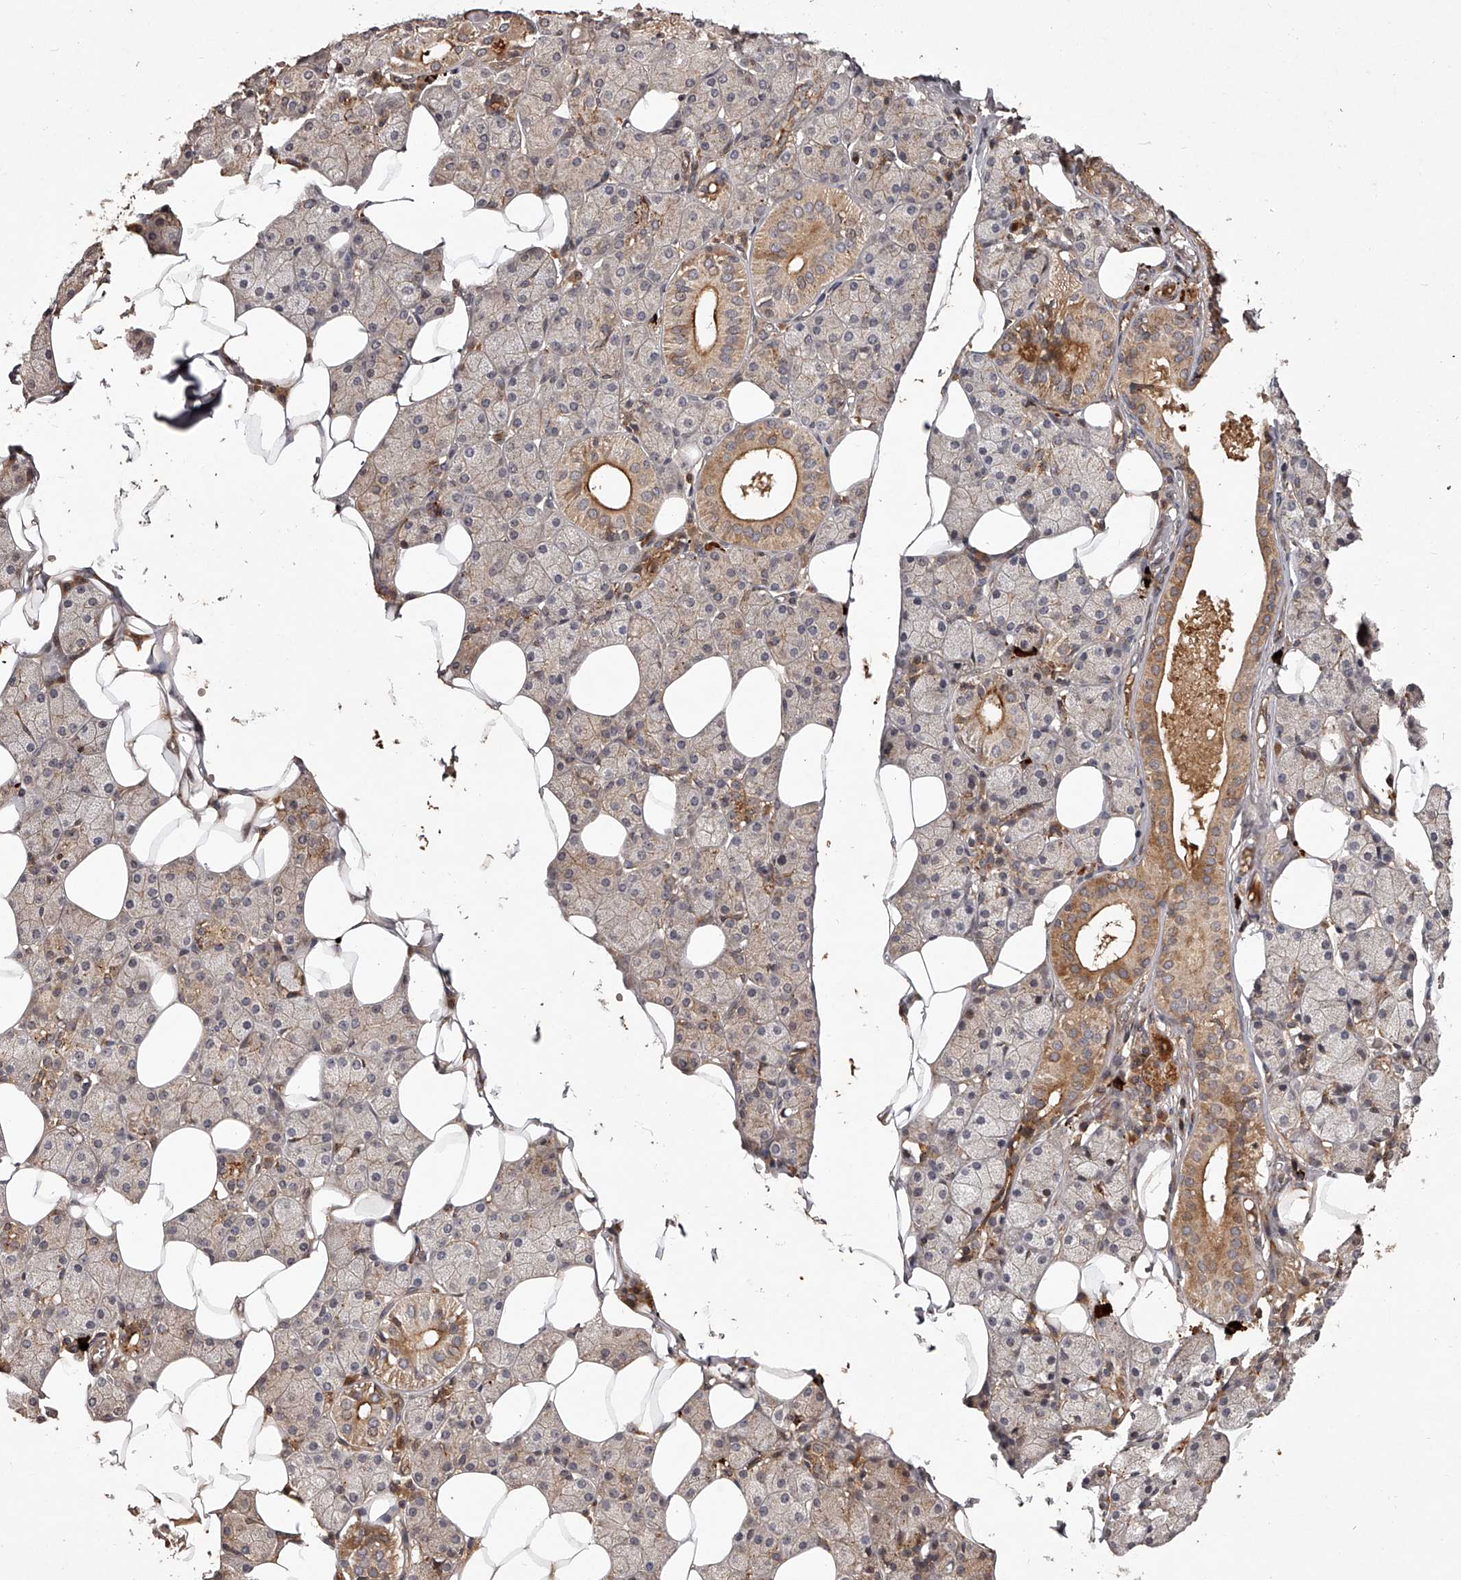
{"staining": {"intensity": "moderate", "quantity": "25%-75%", "location": "cytoplasmic/membranous"}, "tissue": "salivary gland", "cell_type": "Glandular cells", "image_type": "normal", "snomed": [{"axis": "morphology", "description": "Normal tissue, NOS"}, {"axis": "topography", "description": "Salivary gland"}], "caption": "Immunohistochemical staining of benign salivary gland shows 25%-75% levels of moderate cytoplasmic/membranous protein expression in about 25%-75% of glandular cells.", "gene": "CRYZL1", "patient": {"sex": "female", "age": 33}}